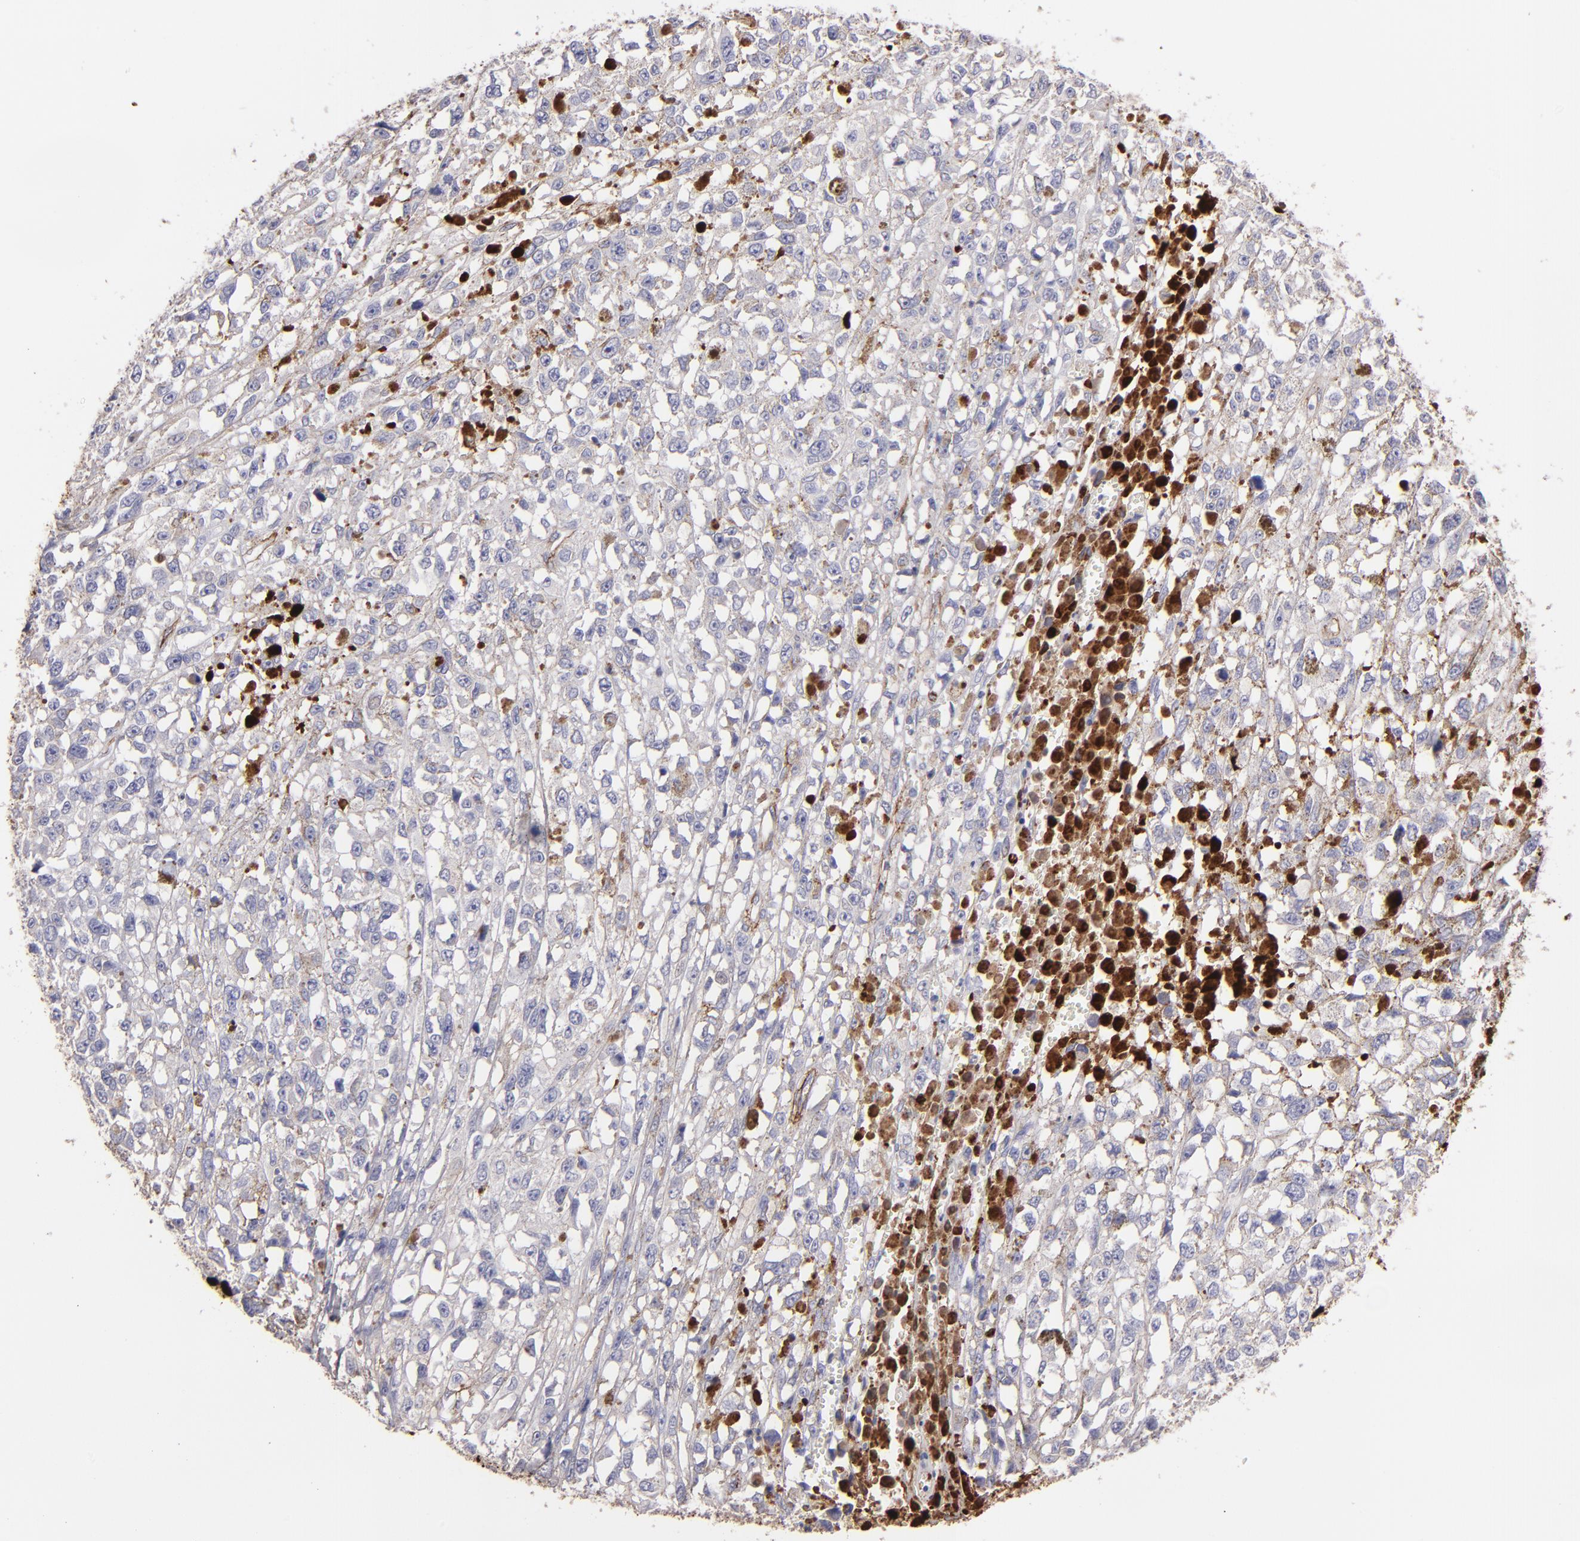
{"staining": {"intensity": "negative", "quantity": "none", "location": "none"}, "tissue": "melanoma", "cell_type": "Tumor cells", "image_type": "cancer", "snomed": [{"axis": "morphology", "description": "Malignant melanoma, Metastatic site"}, {"axis": "topography", "description": "Lymph node"}], "caption": "The micrograph shows no staining of tumor cells in melanoma. (DAB immunohistochemistry visualized using brightfield microscopy, high magnification).", "gene": "C1QA", "patient": {"sex": "male", "age": 59}}